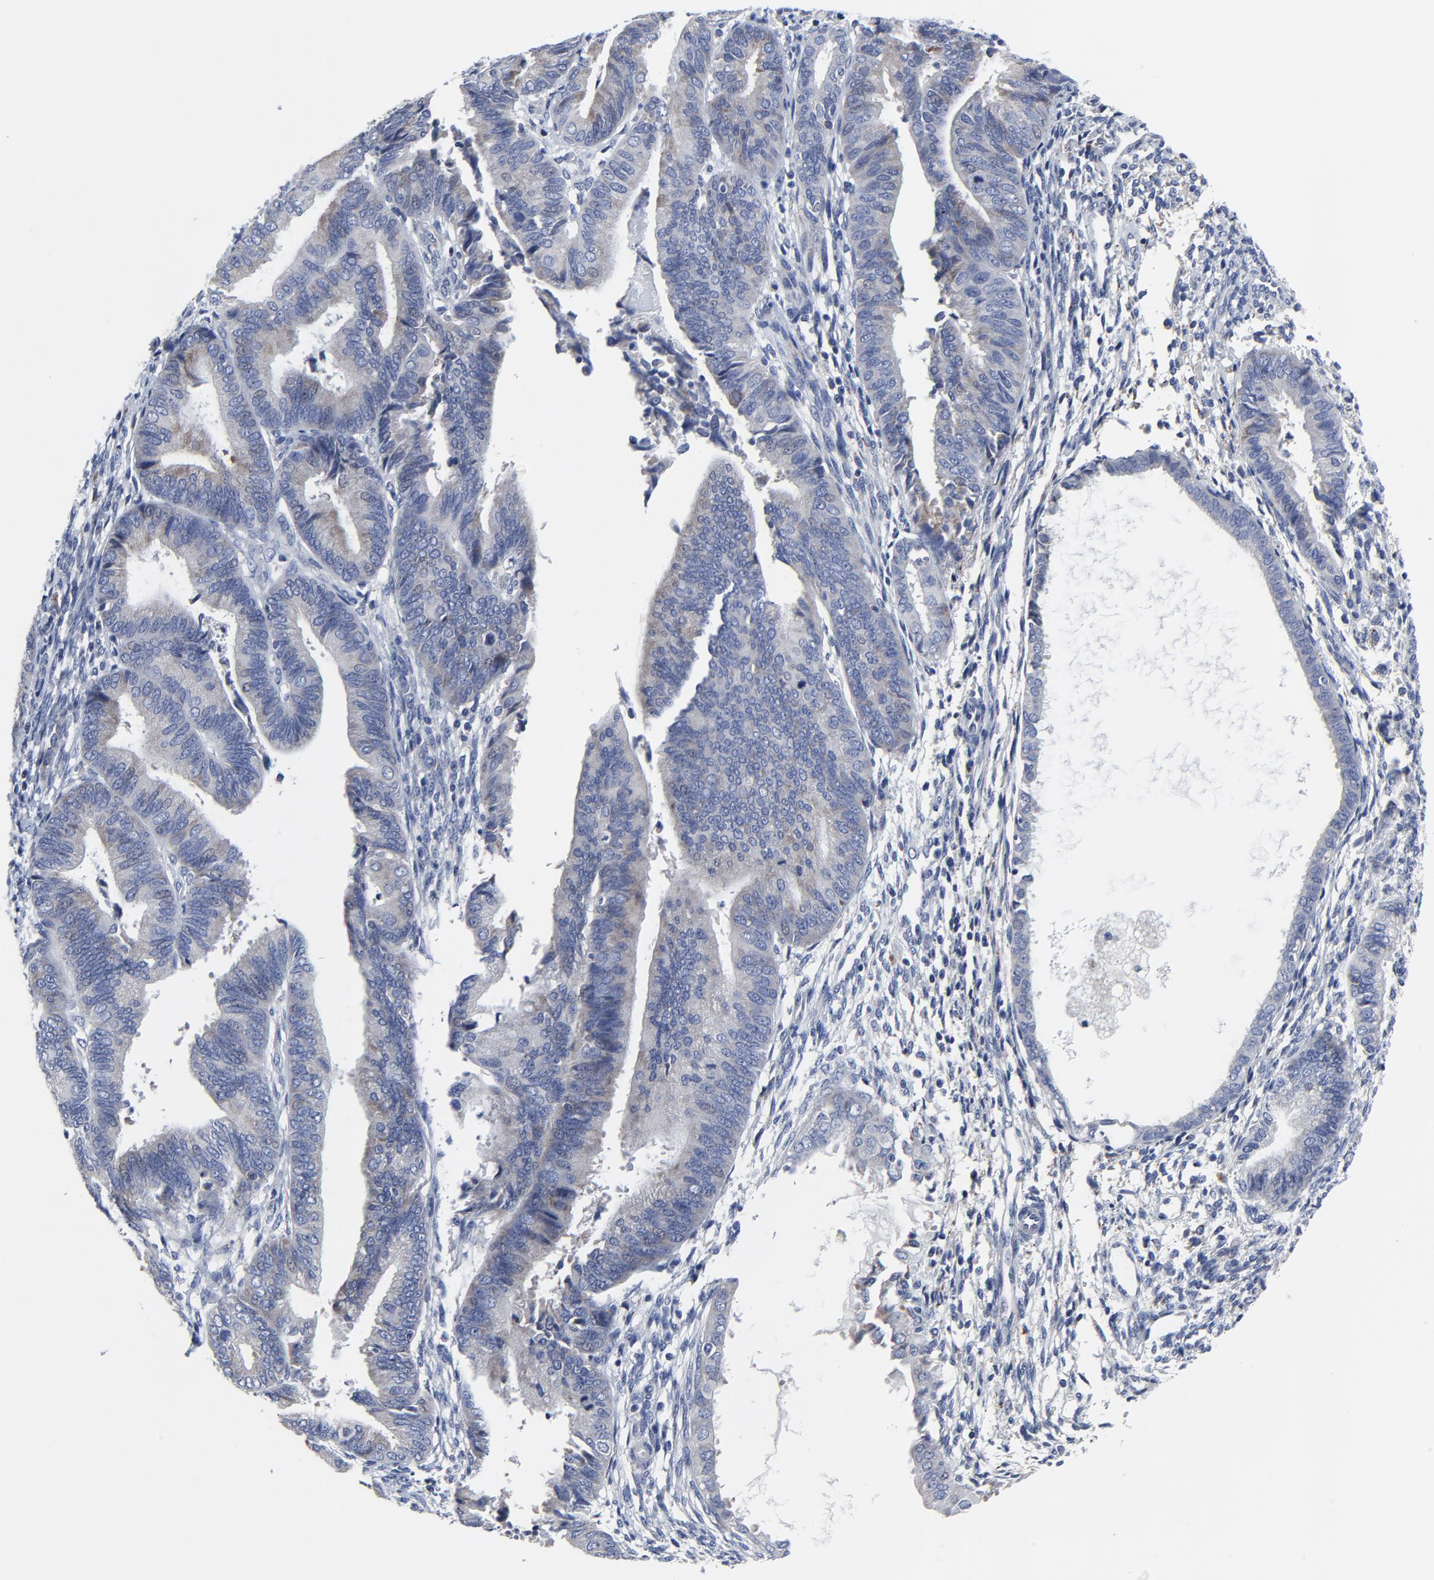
{"staining": {"intensity": "negative", "quantity": "none", "location": "none"}, "tissue": "endometrial cancer", "cell_type": "Tumor cells", "image_type": "cancer", "snomed": [{"axis": "morphology", "description": "Adenocarcinoma, NOS"}, {"axis": "topography", "description": "Endometrium"}], "caption": "A photomicrograph of adenocarcinoma (endometrial) stained for a protein displays no brown staining in tumor cells. The staining was performed using DAB (3,3'-diaminobenzidine) to visualize the protein expression in brown, while the nuclei were stained in blue with hematoxylin (Magnification: 20x).", "gene": "NLGN3", "patient": {"sex": "female", "age": 63}}